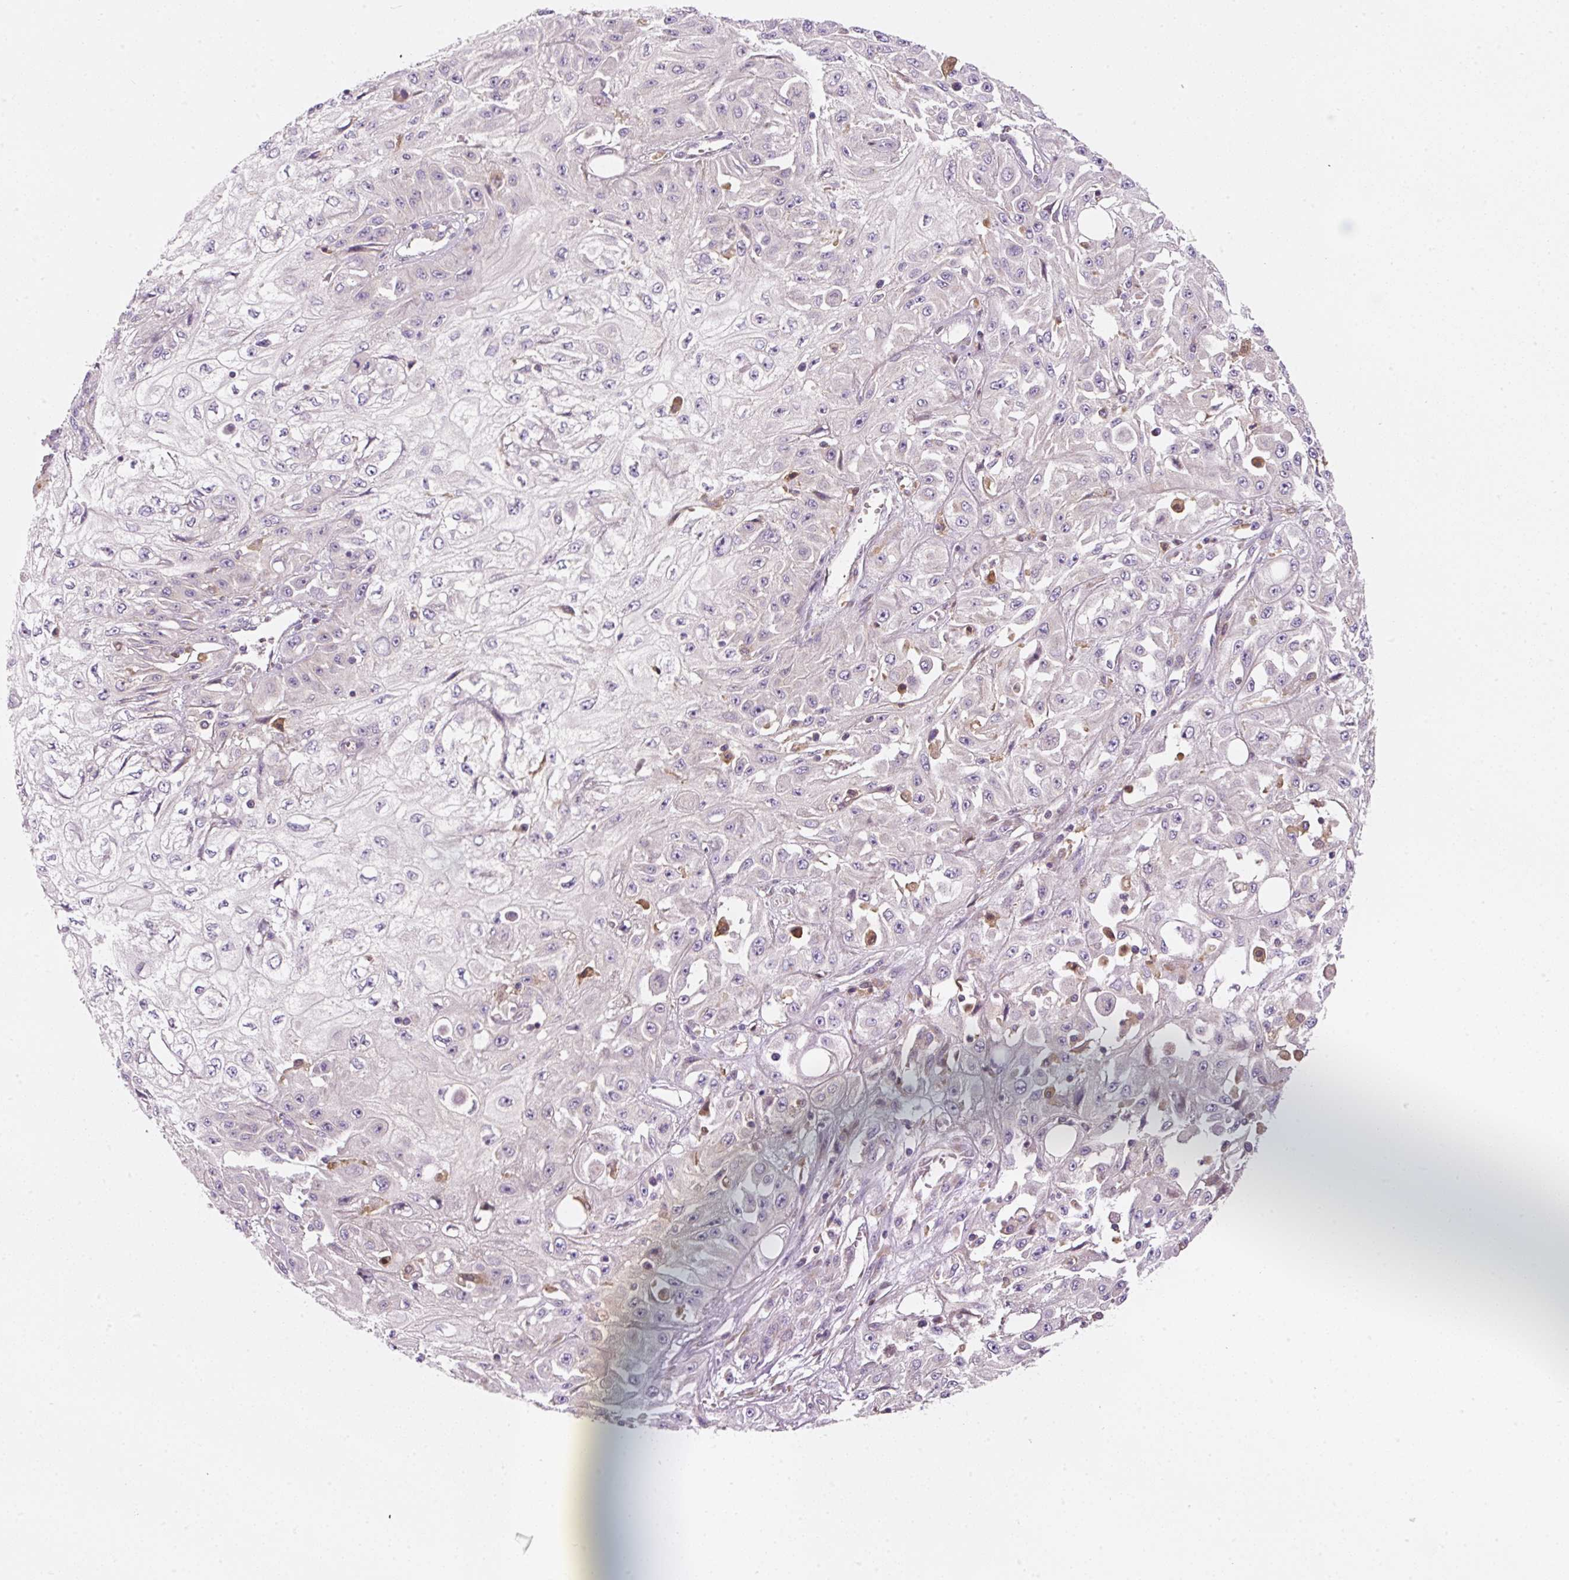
{"staining": {"intensity": "negative", "quantity": "none", "location": "none"}, "tissue": "skin cancer", "cell_type": "Tumor cells", "image_type": "cancer", "snomed": [{"axis": "morphology", "description": "Squamous cell carcinoma, NOS"}, {"axis": "morphology", "description": "Squamous cell carcinoma, metastatic, NOS"}, {"axis": "topography", "description": "Skin"}, {"axis": "topography", "description": "Lymph node"}], "caption": "A histopathology image of skin cancer (squamous cell carcinoma) stained for a protein displays no brown staining in tumor cells.", "gene": "NAPA", "patient": {"sex": "male", "age": 75}}